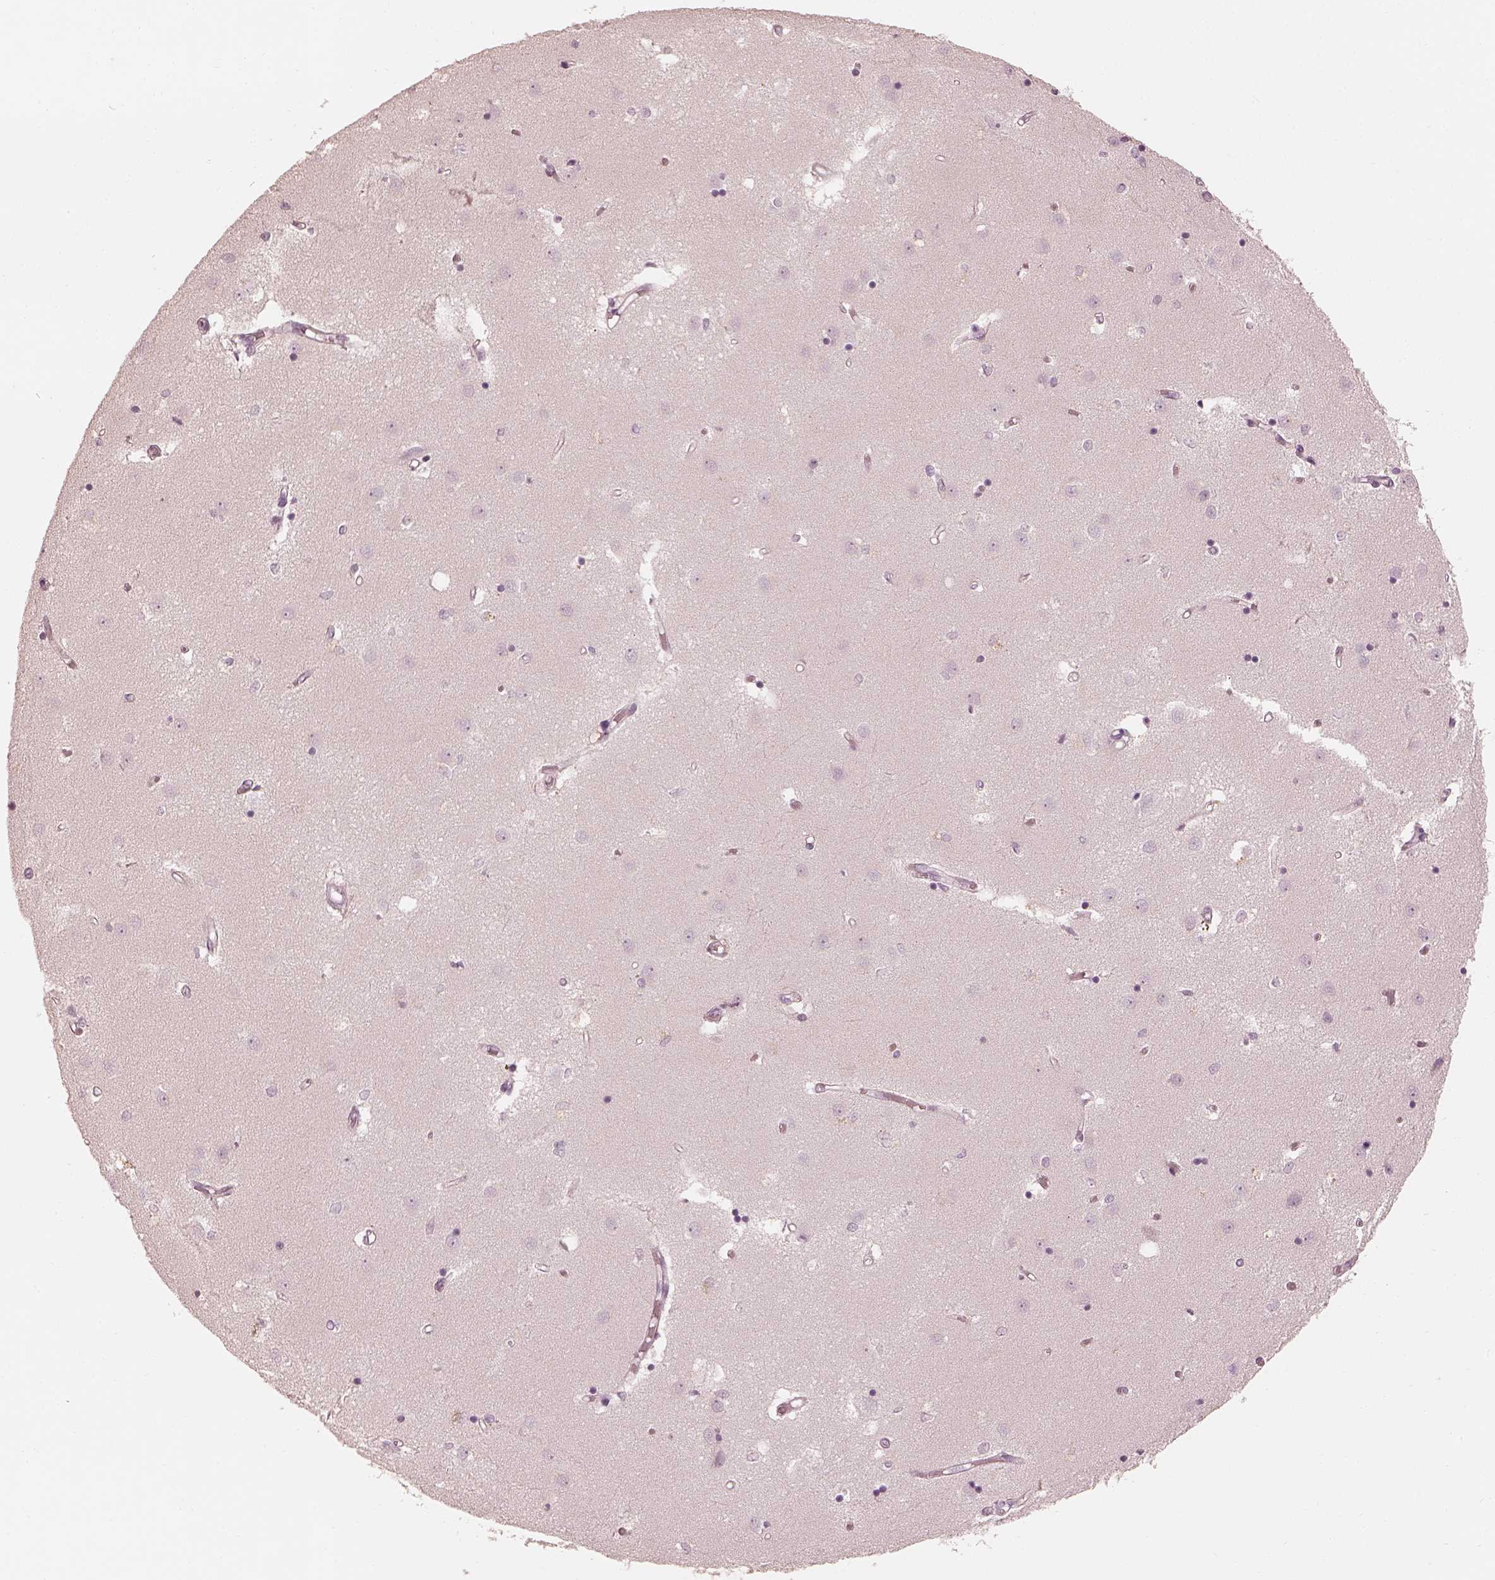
{"staining": {"intensity": "negative", "quantity": "none", "location": "none"}, "tissue": "caudate", "cell_type": "Glial cells", "image_type": "normal", "snomed": [{"axis": "morphology", "description": "Normal tissue, NOS"}, {"axis": "topography", "description": "Lateral ventricle wall"}], "caption": "A high-resolution micrograph shows immunohistochemistry (IHC) staining of unremarkable caudate, which demonstrates no significant staining in glial cells. Nuclei are stained in blue.", "gene": "CALR3", "patient": {"sex": "male", "age": 54}}